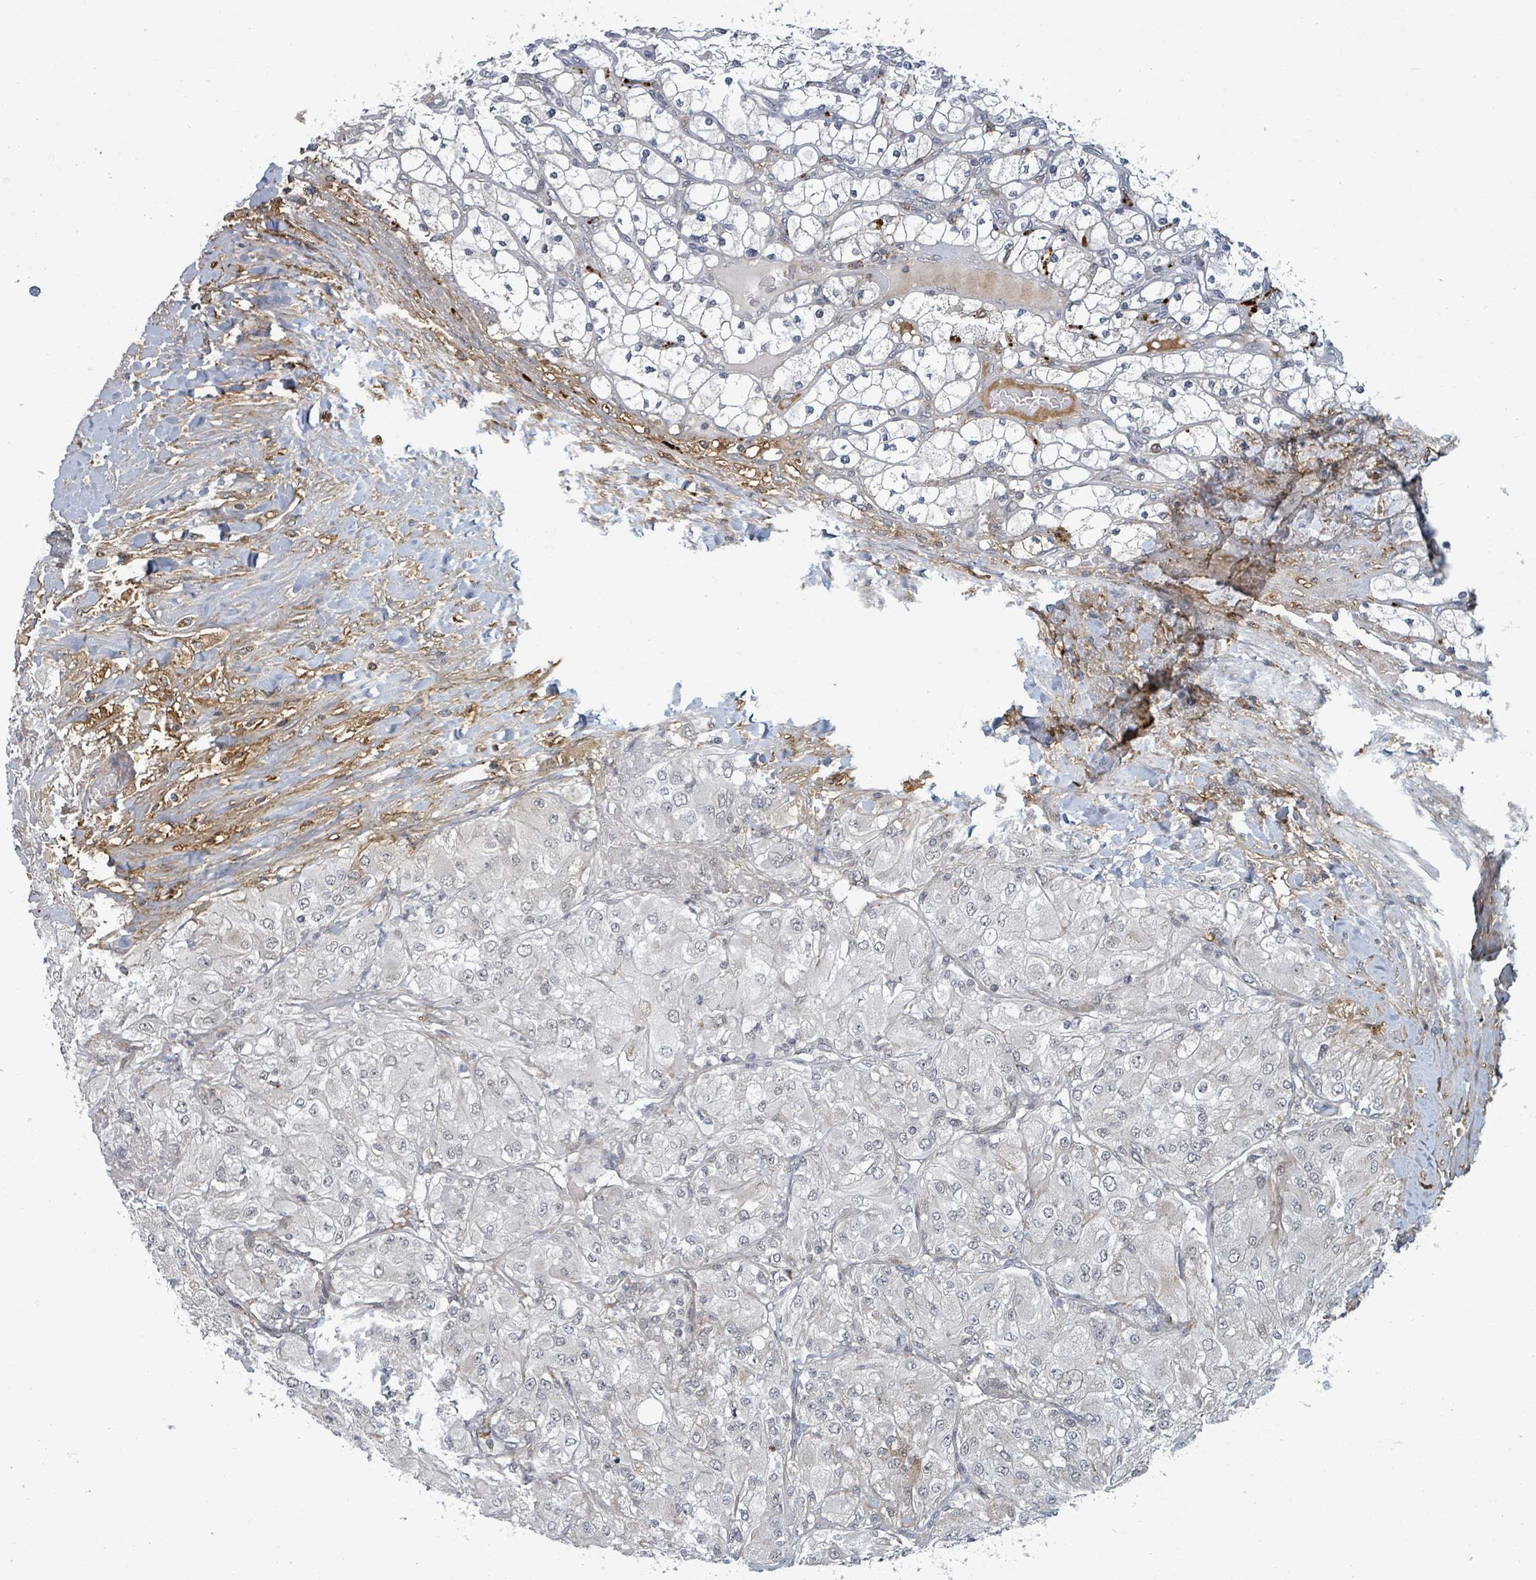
{"staining": {"intensity": "negative", "quantity": "none", "location": "none"}, "tissue": "renal cancer", "cell_type": "Tumor cells", "image_type": "cancer", "snomed": [{"axis": "morphology", "description": "Adenocarcinoma, NOS"}, {"axis": "topography", "description": "Kidney"}], "caption": "The immunohistochemistry (IHC) photomicrograph has no significant positivity in tumor cells of renal adenocarcinoma tissue. (Brightfield microscopy of DAB immunohistochemistry (IHC) at high magnification).", "gene": "GTF3C1", "patient": {"sex": "male", "age": 80}}